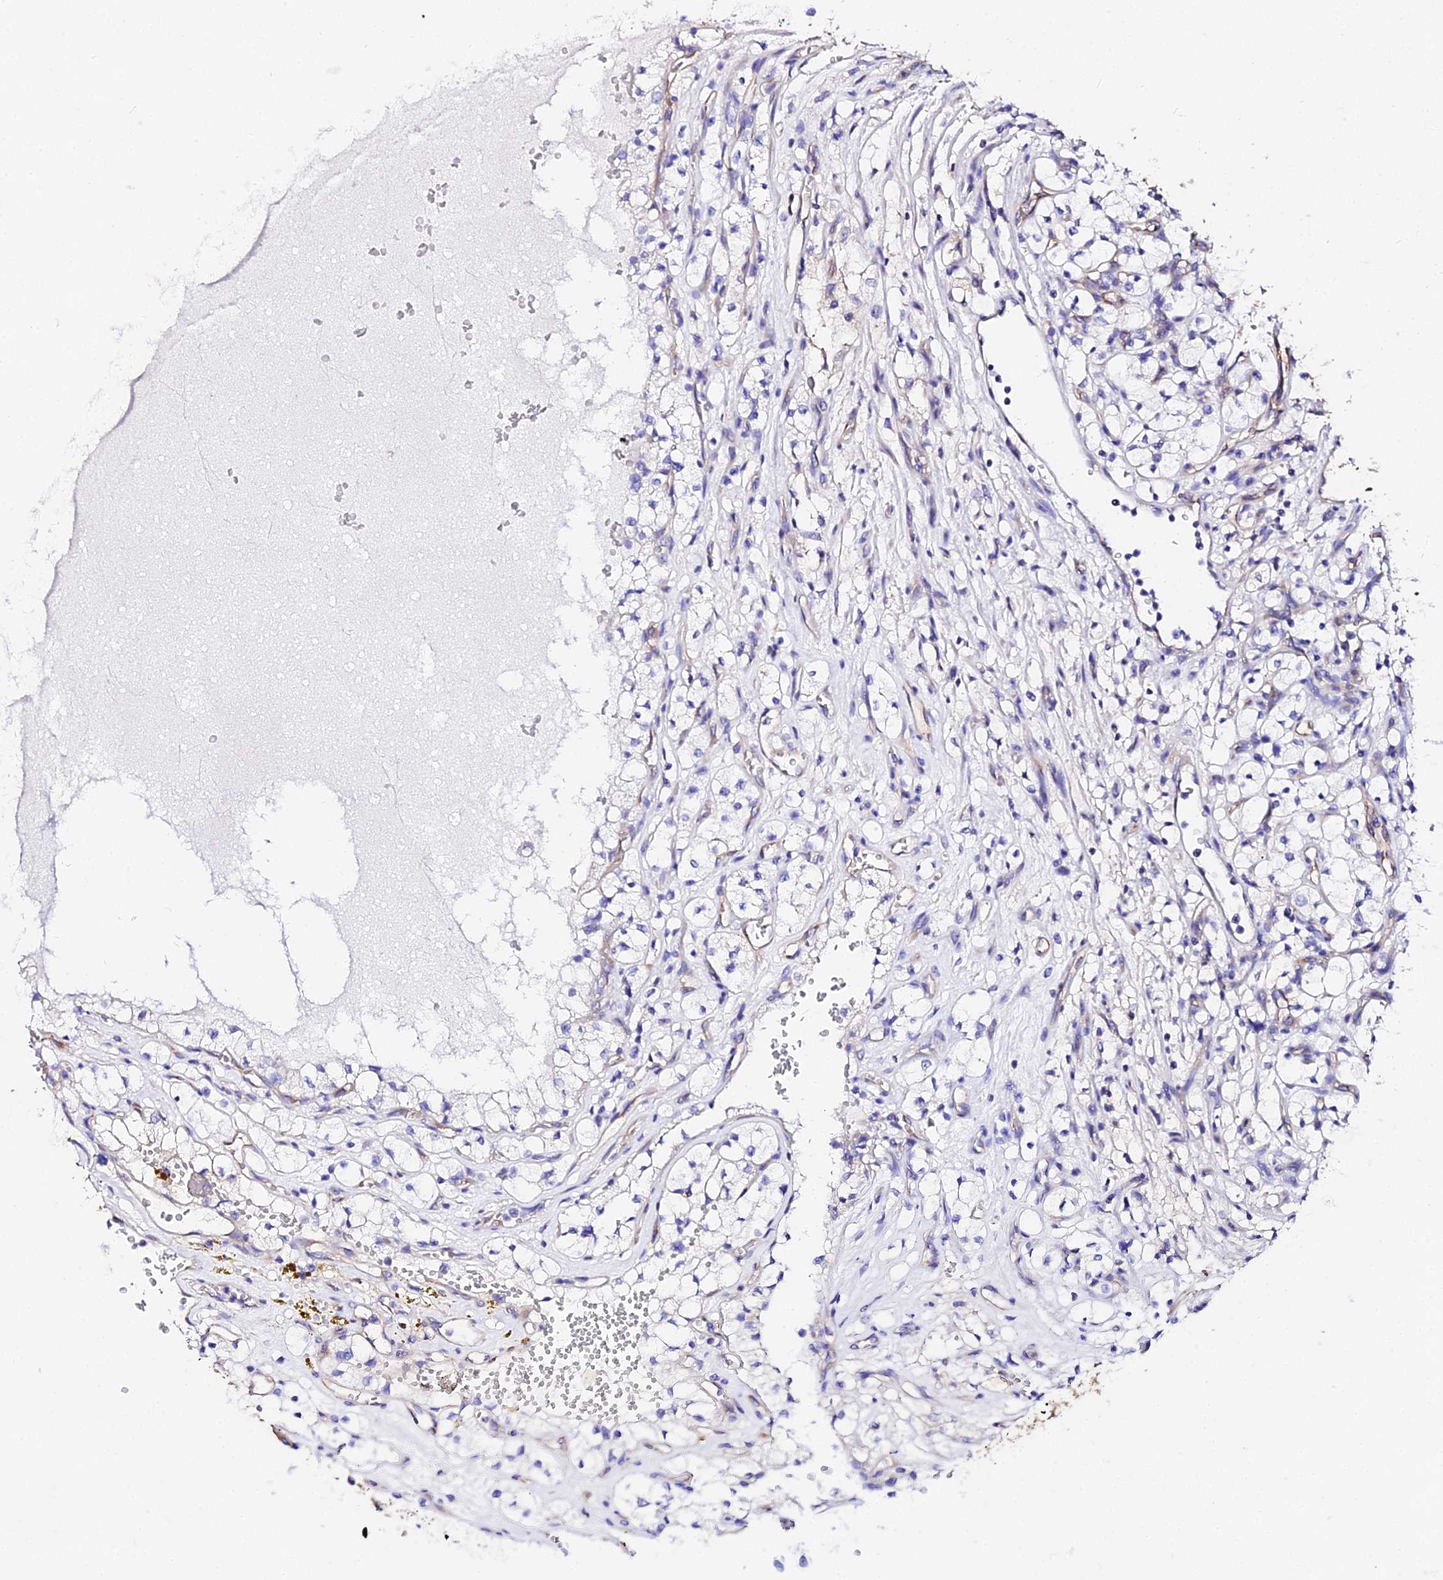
{"staining": {"intensity": "negative", "quantity": "none", "location": "none"}, "tissue": "renal cancer", "cell_type": "Tumor cells", "image_type": "cancer", "snomed": [{"axis": "morphology", "description": "Adenocarcinoma, NOS"}, {"axis": "topography", "description": "Kidney"}], "caption": "Immunohistochemistry (IHC) of human renal cancer demonstrates no positivity in tumor cells. The staining was performed using DAB (3,3'-diaminobenzidine) to visualize the protein expression in brown, while the nuclei were stained in blue with hematoxylin (Magnification: 20x).", "gene": "DAW1", "patient": {"sex": "female", "age": 69}}